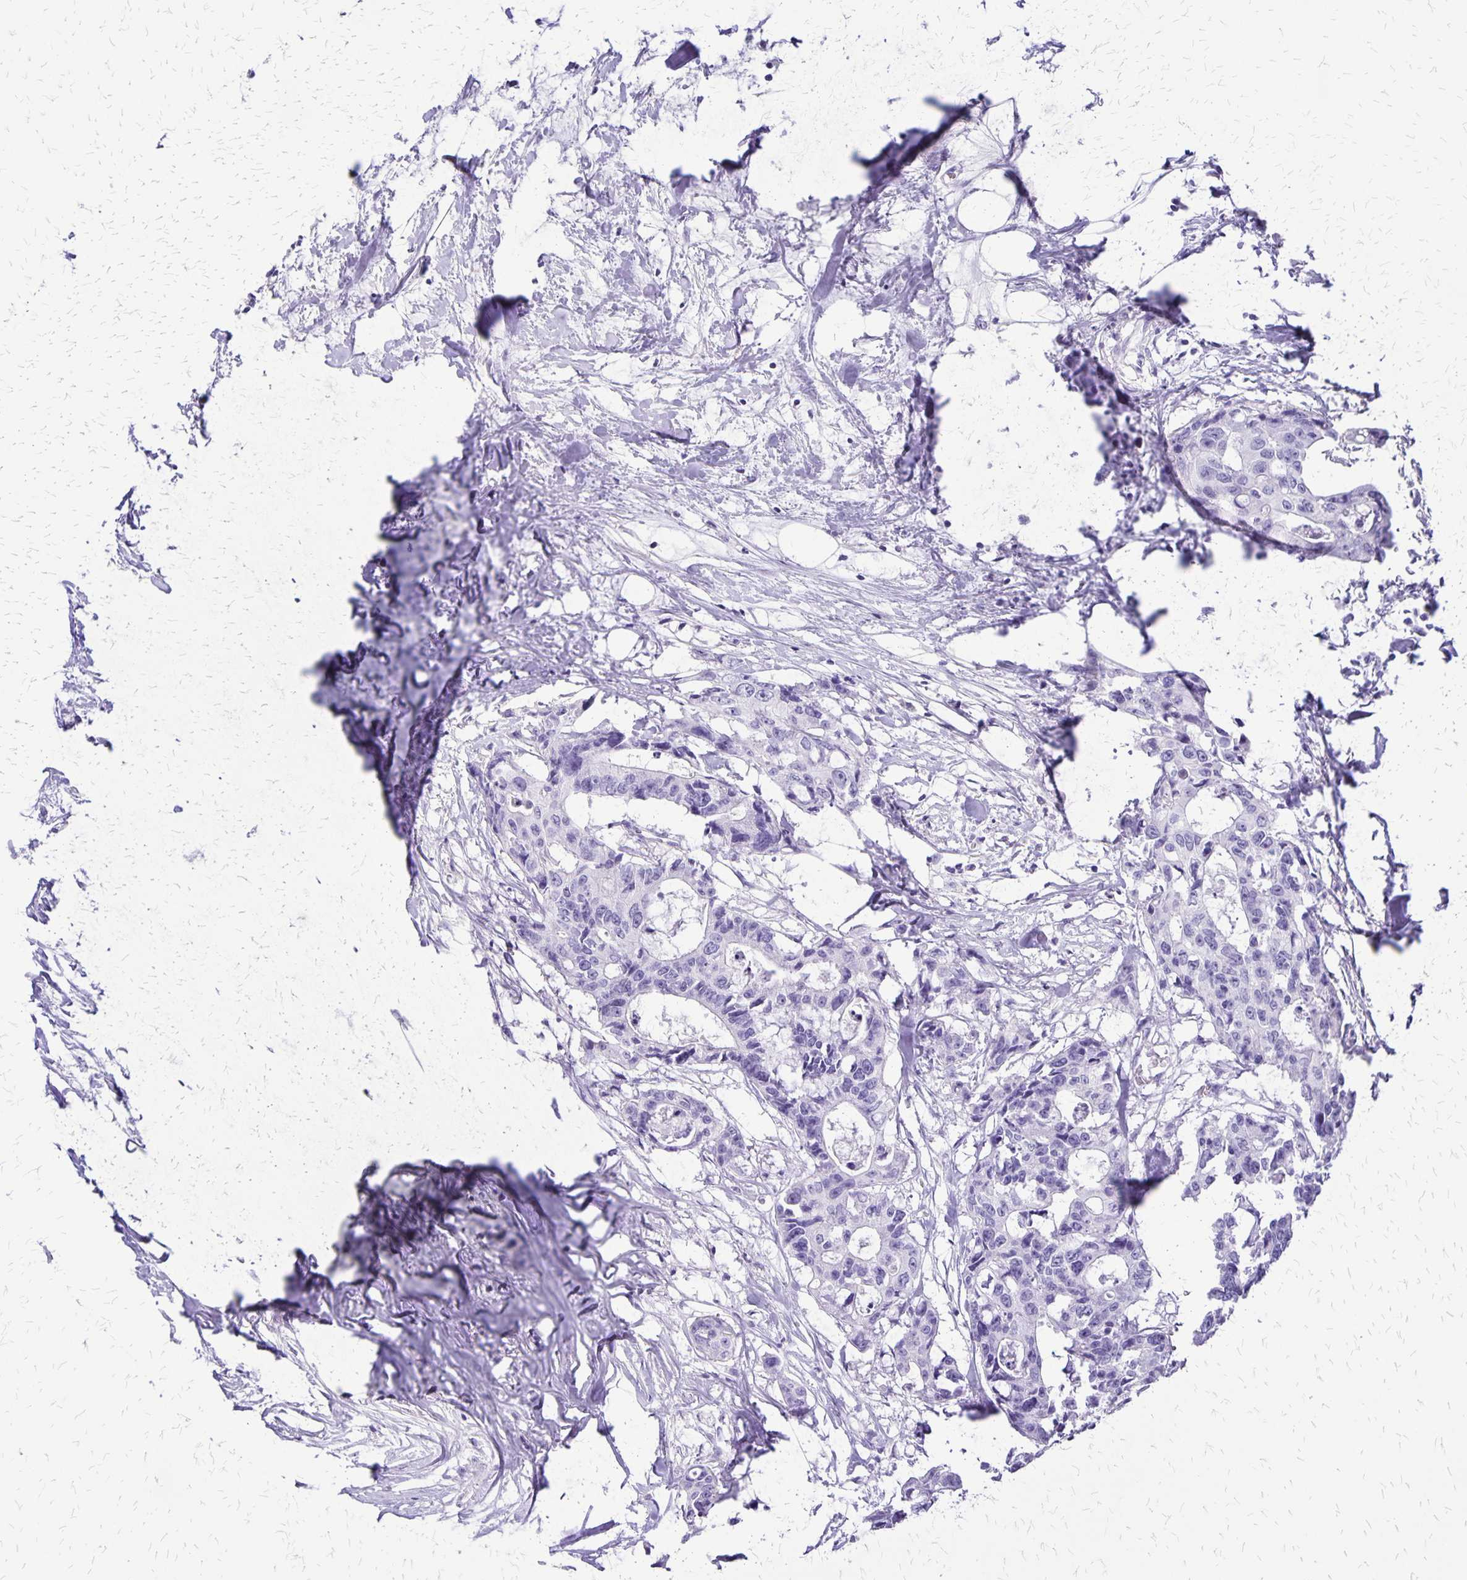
{"staining": {"intensity": "negative", "quantity": "none", "location": "none"}, "tissue": "colorectal cancer", "cell_type": "Tumor cells", "image_type": "cancer", "snomed": [{"axis": "morphology", "description": "Adenocarcinoma, NOS"}, {"axis": "topography", "description": "Rectum"}], "caption": "Human colorectal adenocarcinoma stained for a protein using immunohistochemistry reveals no positivity in tumor cells.", "gene": "SLC13A2", "patient": {"sex": "male", "age": 57}}